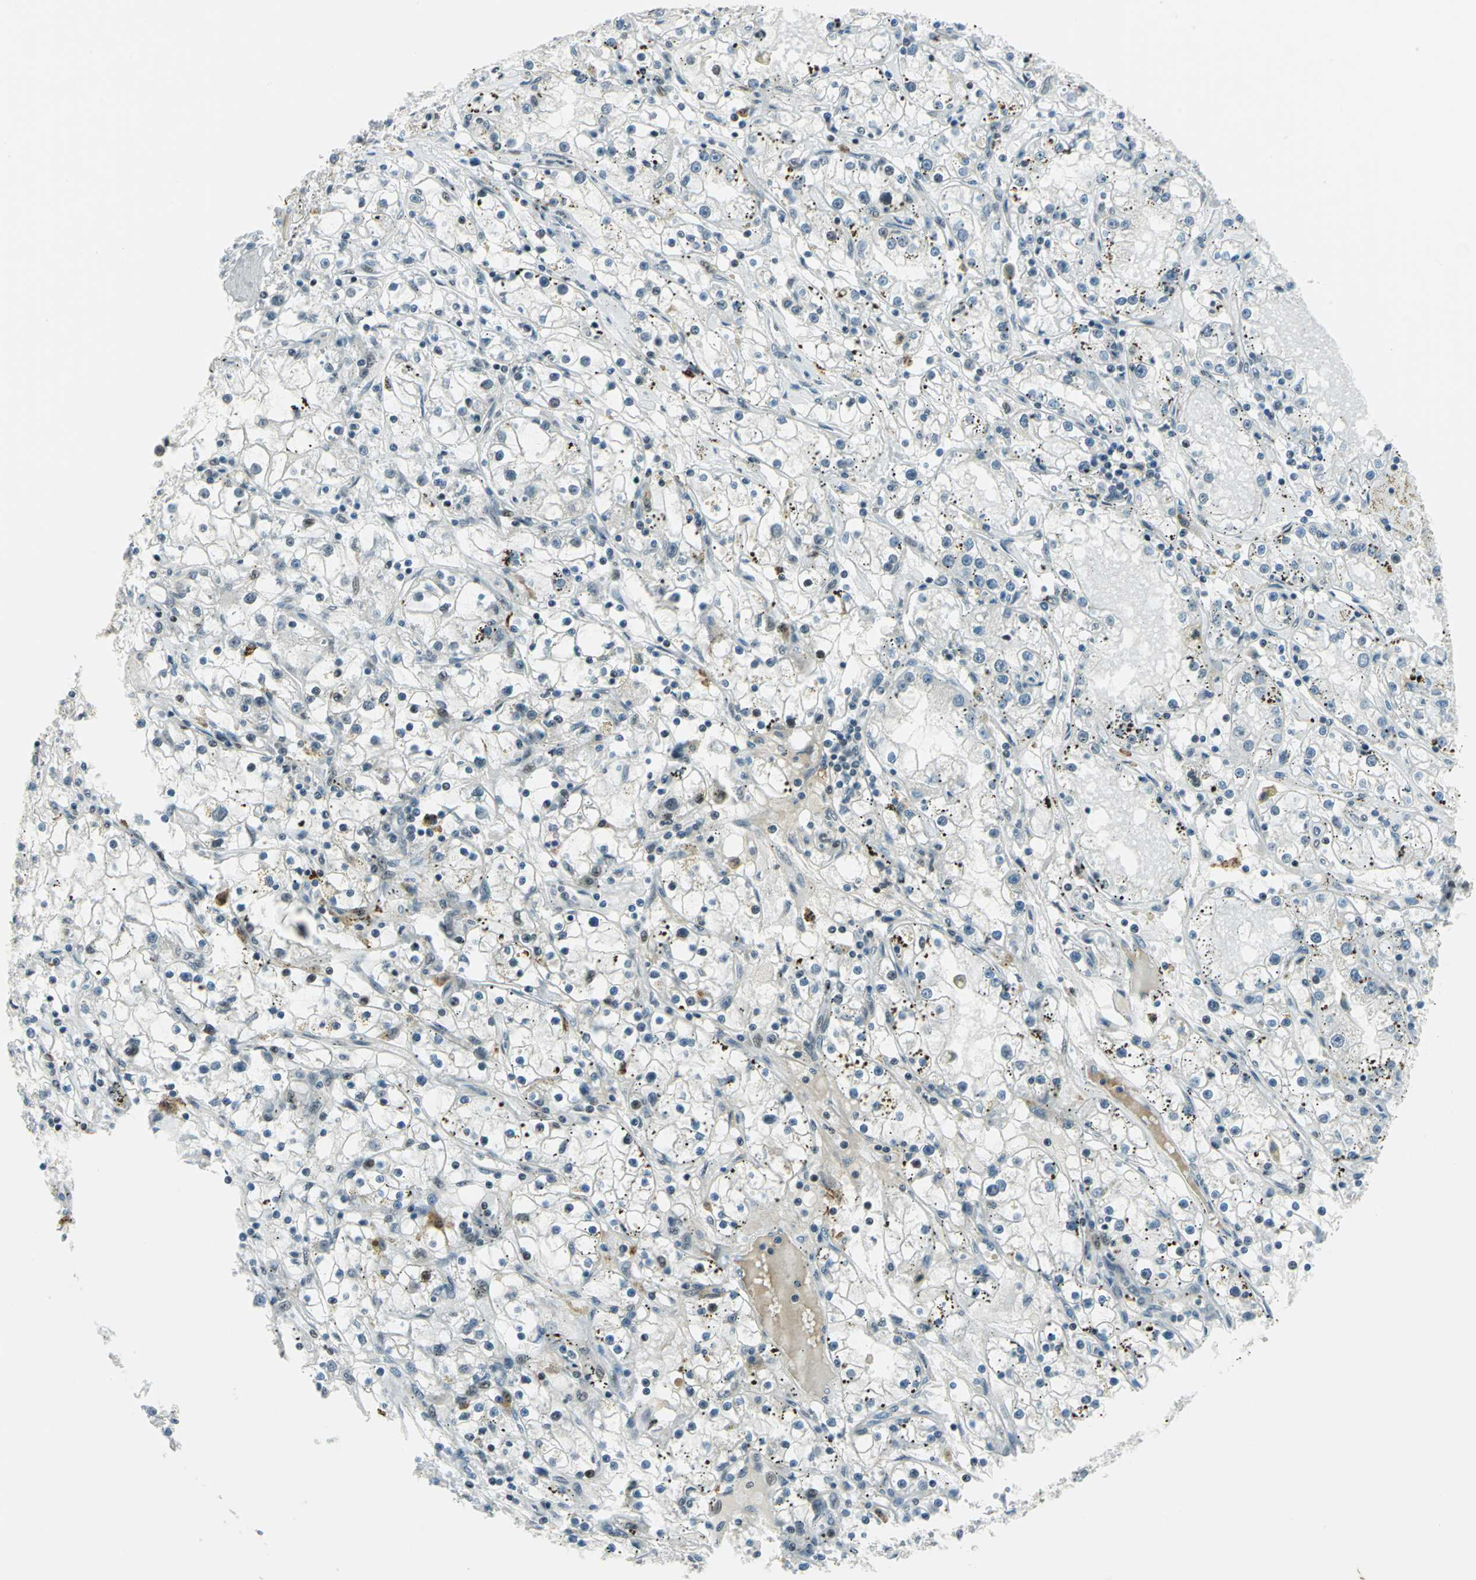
{"staining": {"intensity": "negative", "quantity": "none", "location": "none"}, "tissue": "renal cancer", "cell_type": "Tumor cells", "image_type": "cancer", "snomed": [{"axis": "morphology", "description": "Adenocarcinoma, NOS"}, {"axis": "topography", "description": "Kidney"}], "caption": "The immunohistochemistry (IHC) photomicrograph has no significant positivity in tumor cells of renal cancer tissue.", "gene": "MTMR10", "patient": {"sex": "male", "age": 56}}